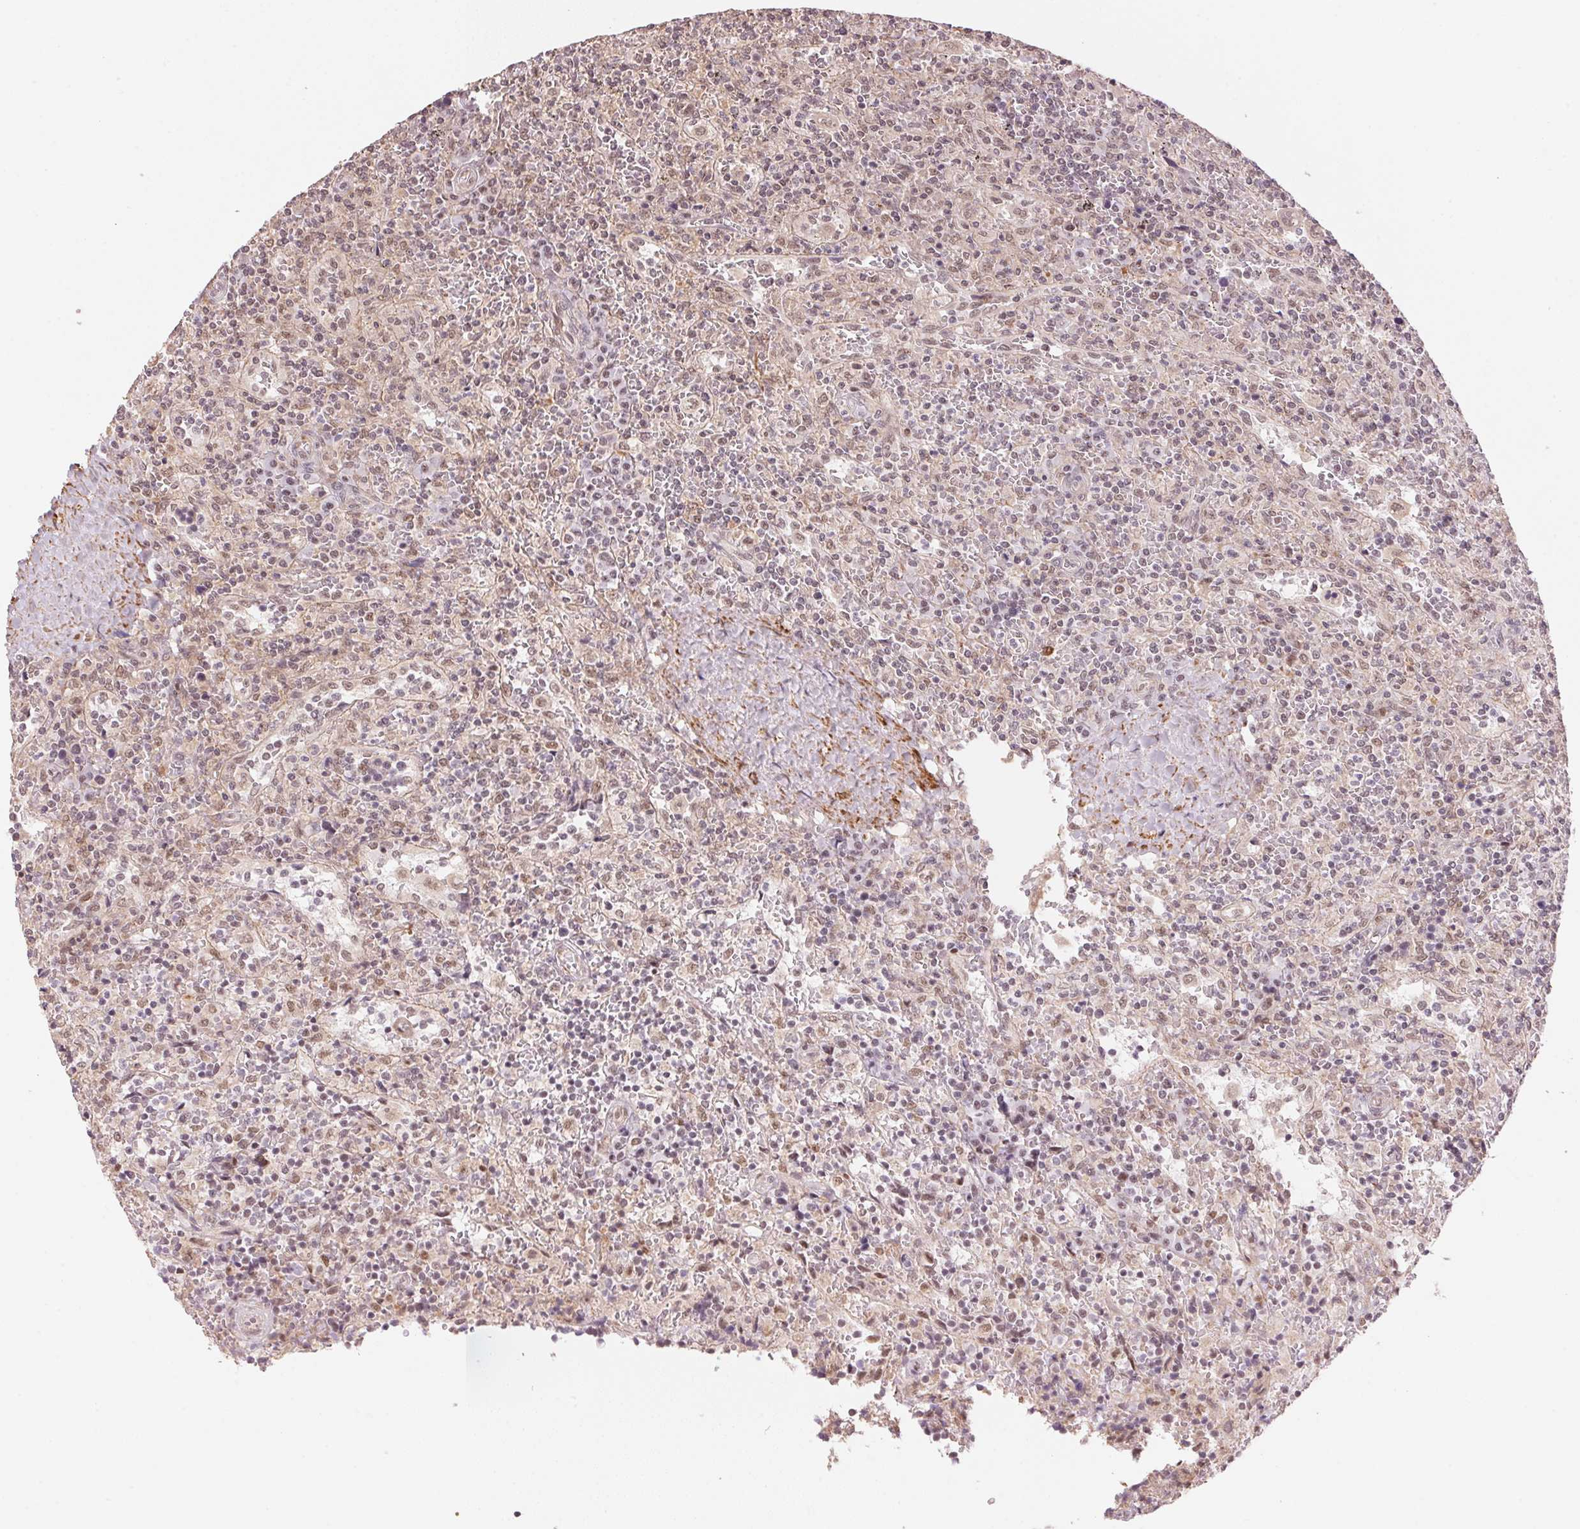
{"staining": {"intensity": "weak", "quantity": "25%-75%", "location": "nuclear"}, "tissue": "lymphoma", "cell_type": "Tumor cells", "image_type": "cancer", "snomed": [{"axis": "morphology", "description": "Malignant lymphoma, non-Hodgkin's type, Low grade"}, {"axis": "topography", "description": "Spleen"}], "caption": "Protein staining by immunohistochemistry (IHC) displays weak nuclear expression in approximately 25%-75% of tumor cells in malignant lymphoma, non-Hodgkin's type (low-grade).", "gene": "HNRNPDL", "patient": {"sex": "male", "age": 62}}